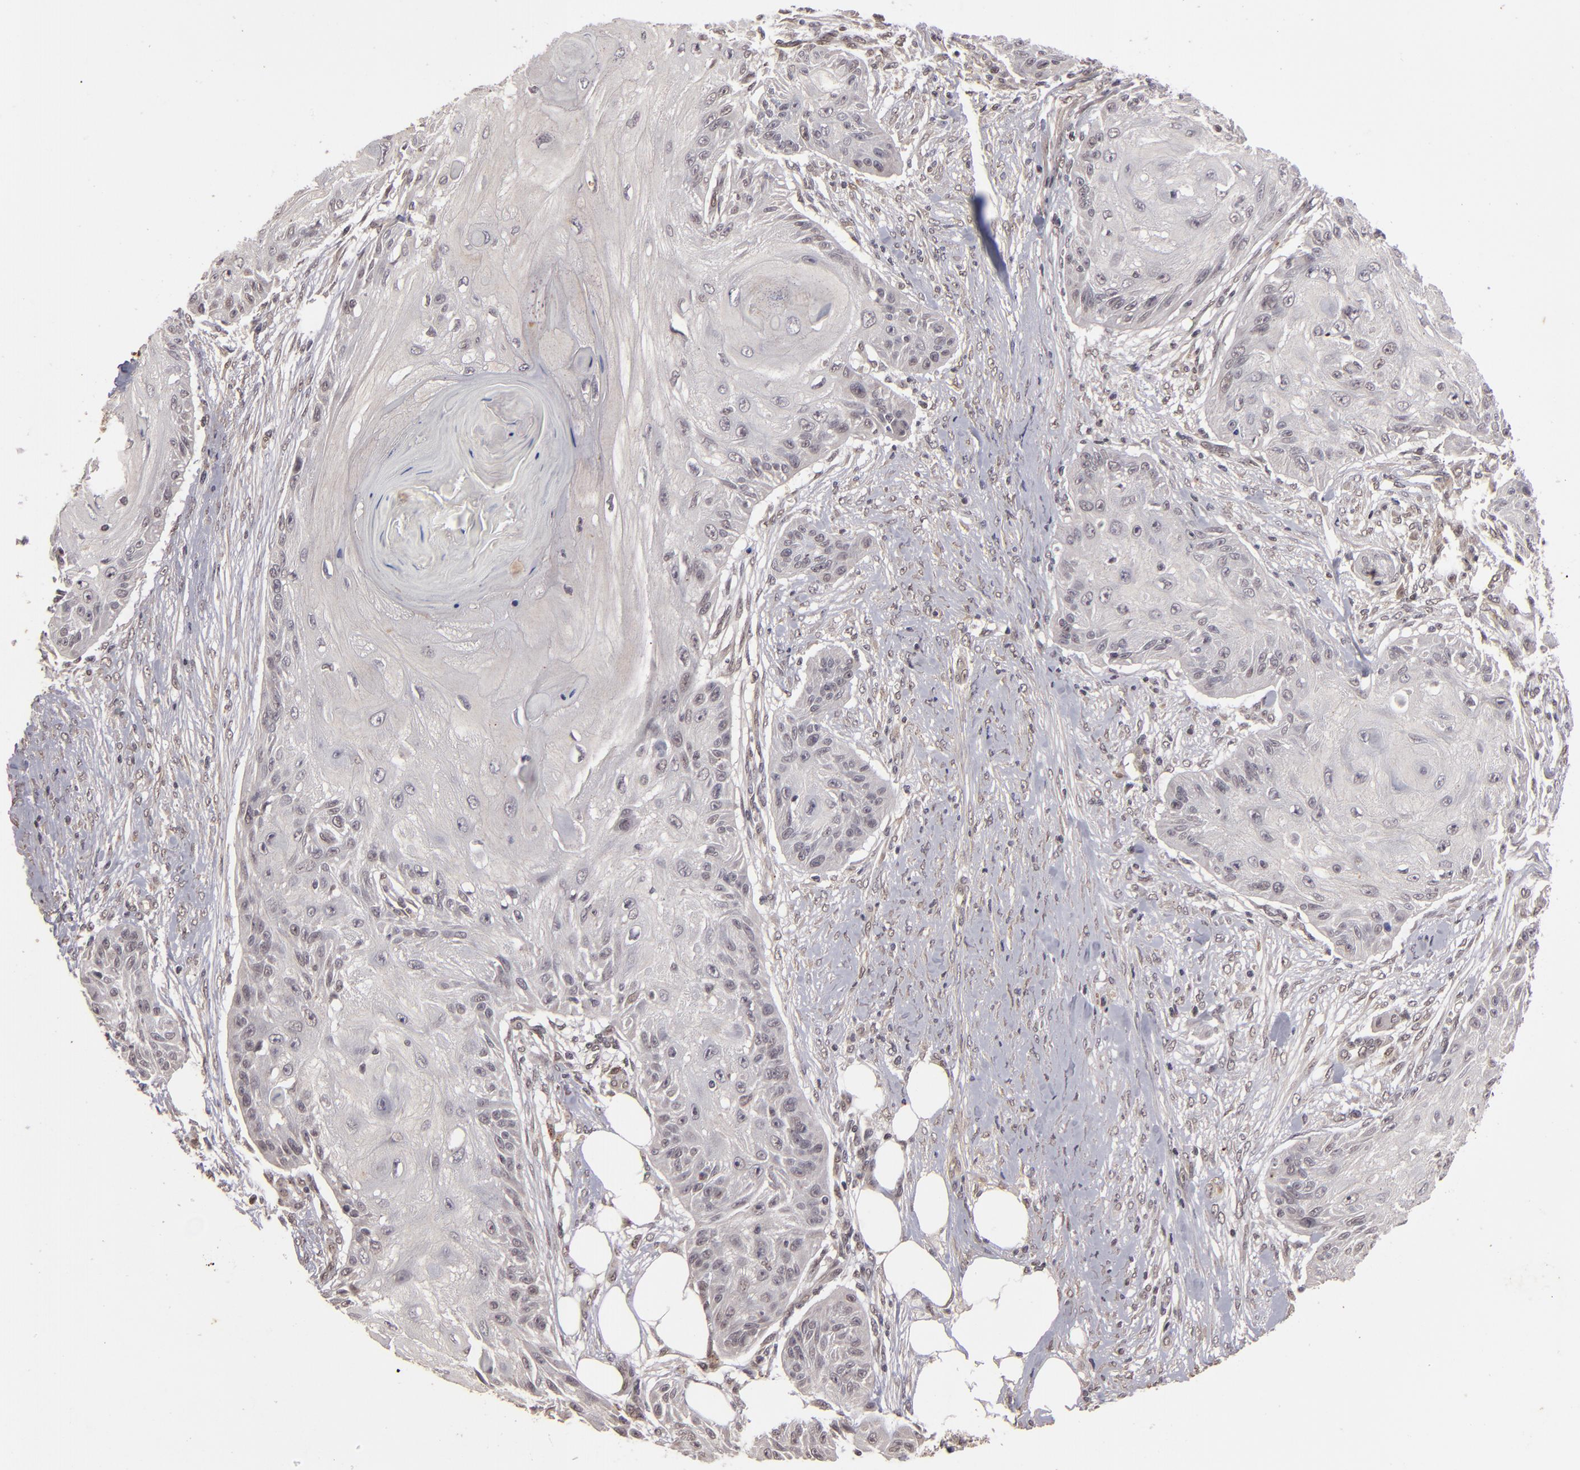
{"staining": {"intensity": "weak", "quantity": "<25%", "location": "cytoplasmic/membranous"}, "tissue": "skin cancer", "cell_type": "Tumor cells", "image_type": "cancer", "snomed": [{"axis": "morphology", "description": "Squamous cell carcinoma, NOS"}, {"axis": "topography", "description": "Skin"}], "caption": "Immunohistochemistry histopathology image of neoplastic tissue: squamous cell carcinoma (skin) stained with DAB reveals no significant protein positivity in tumor cells.", "gene": "DFFA", "patient": {"sex": "female", "age": 88}}